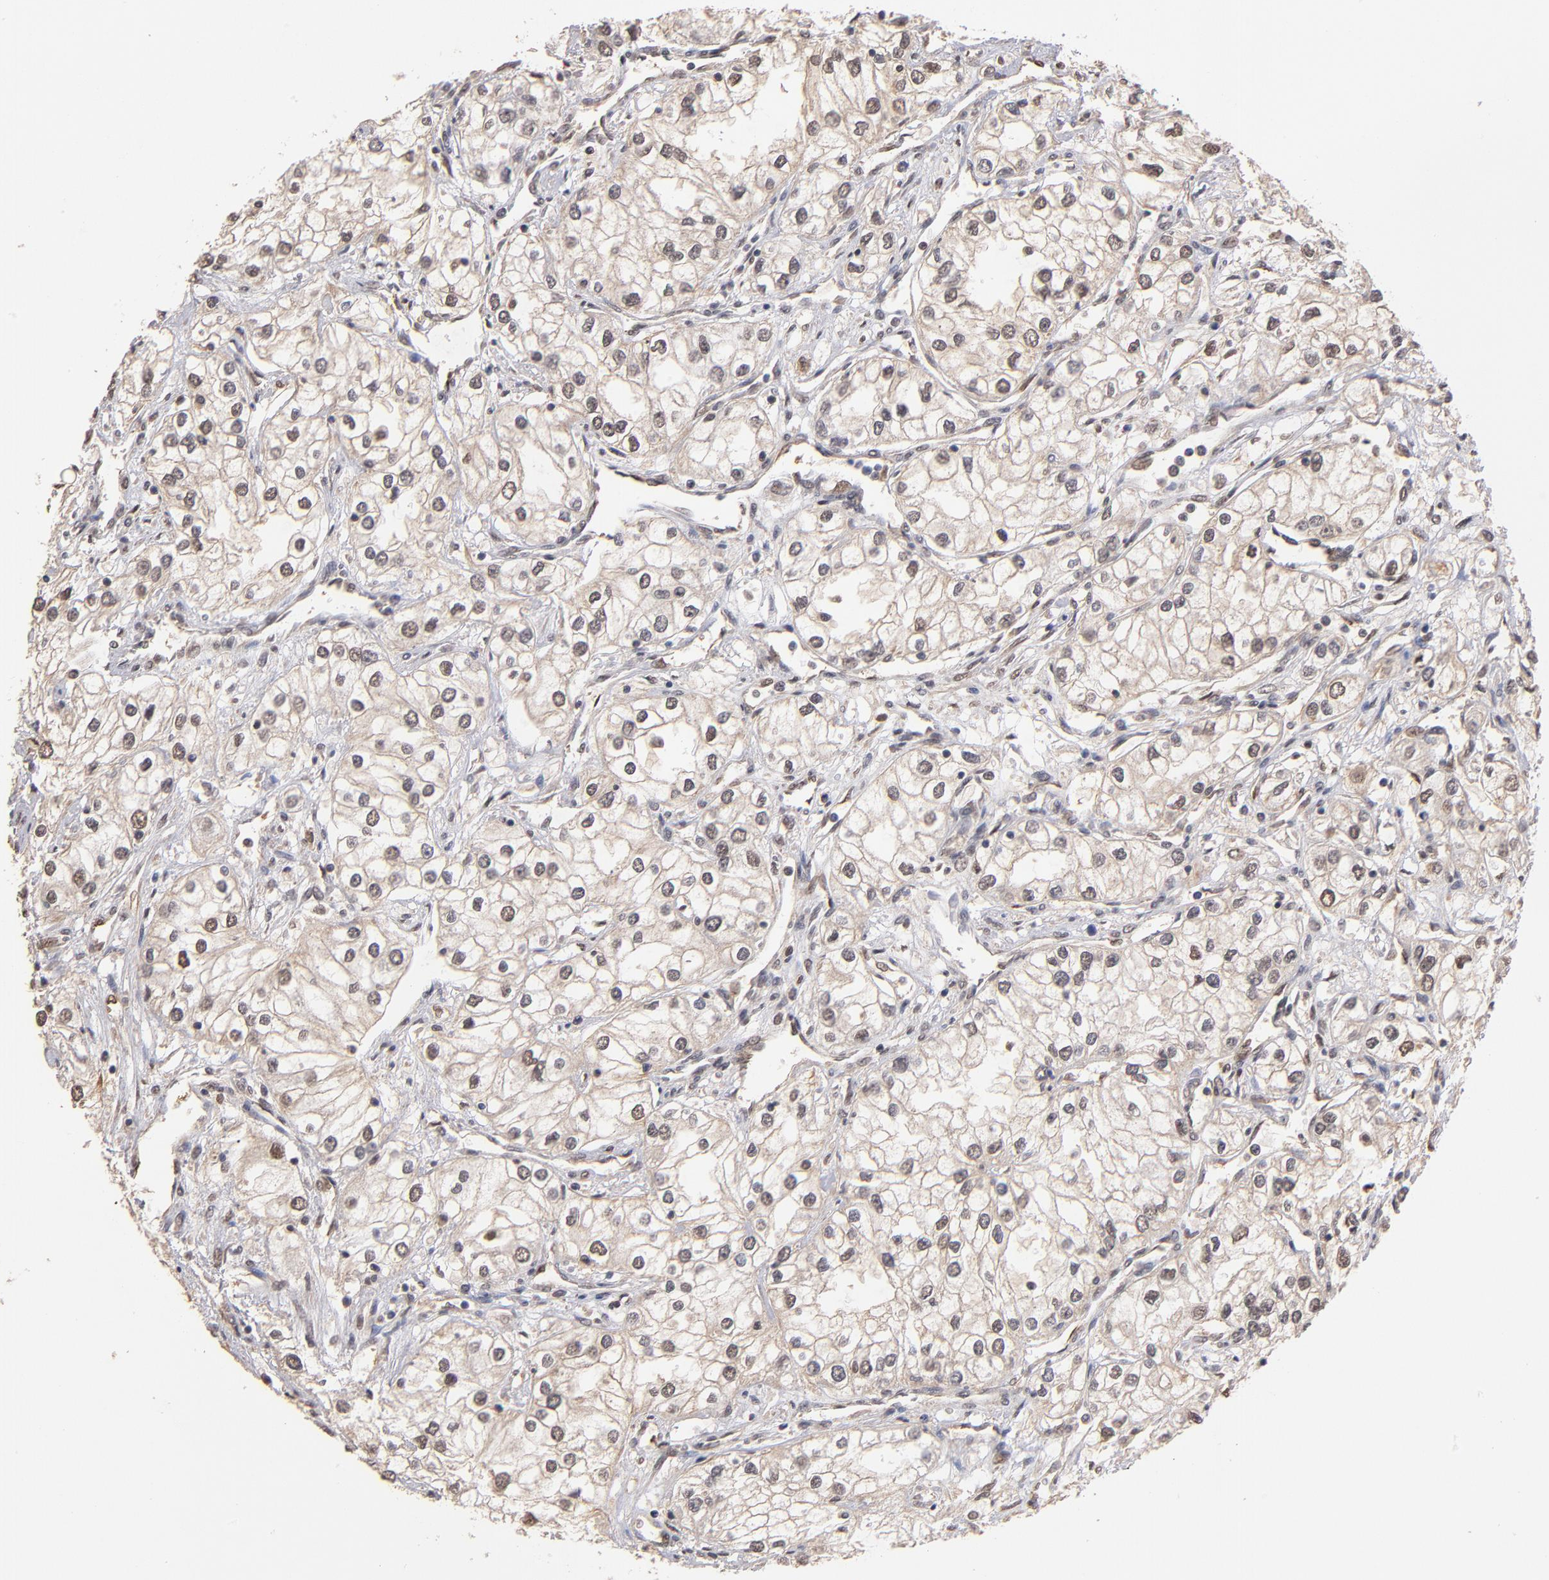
{"staining": {"intensity": "weak", "quantity": "<25%", "location": "nuclear"}, "tissue": "renal cancer", "cell_type": "Tumor cells", "image_type": "cancer", "snomed": [{"axis": "morphology", "description": "Adenocarcinoma, NOS"}, {"axis": "topography", "description": "Kidney"}], "caption": "DAB immunohistochemical staining of renal cancer shows no significant staining in tumor cells.", "gene": "PSMD10", "patient": {"sex": "male", "age": 57}}